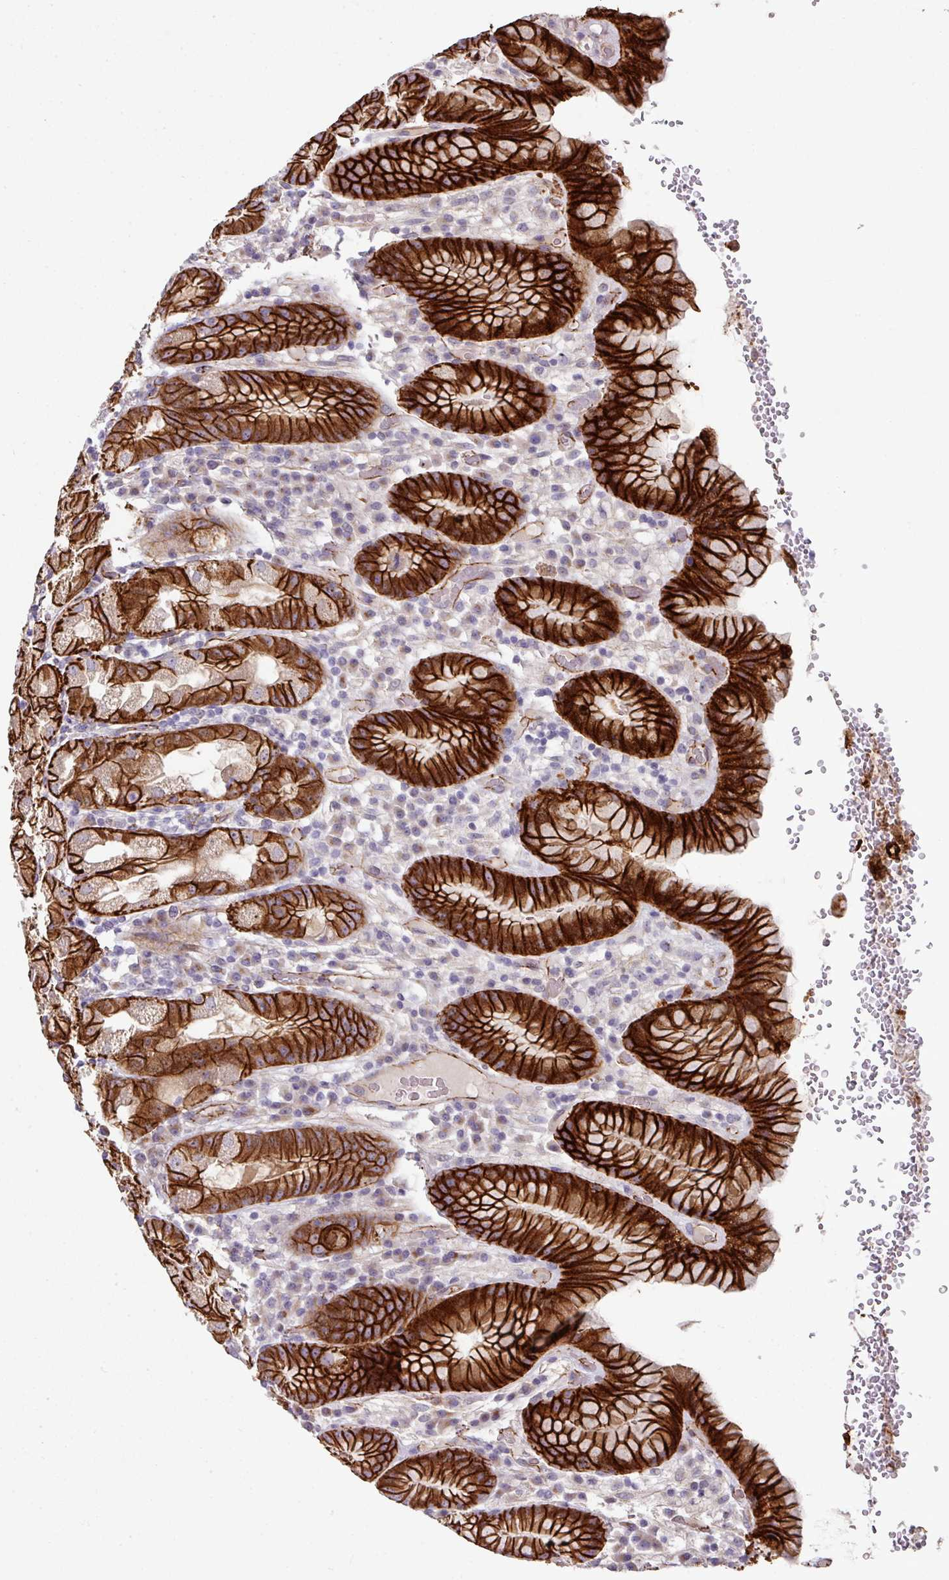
{"staining": {"intensity": "strong", "quantity": ">75%", "location": "cytoplasmic/membranous"}, "tissue": "stomach", "cell_type": "Glandular cells", "image_type": "normal", "snomed": [{"axis": "morphology", "description": "Normal tissue, NOS"}, {"axis": "topography", "description": "Stomach, upper"}], "caption": "Immunohistochemistry of benign stomach exhibits high levels of strong cytoplasmic/membranous positivity in about >75% of glandular cells.", "gene": "JUP", "patient": {"sex": "male", "age": 52}}